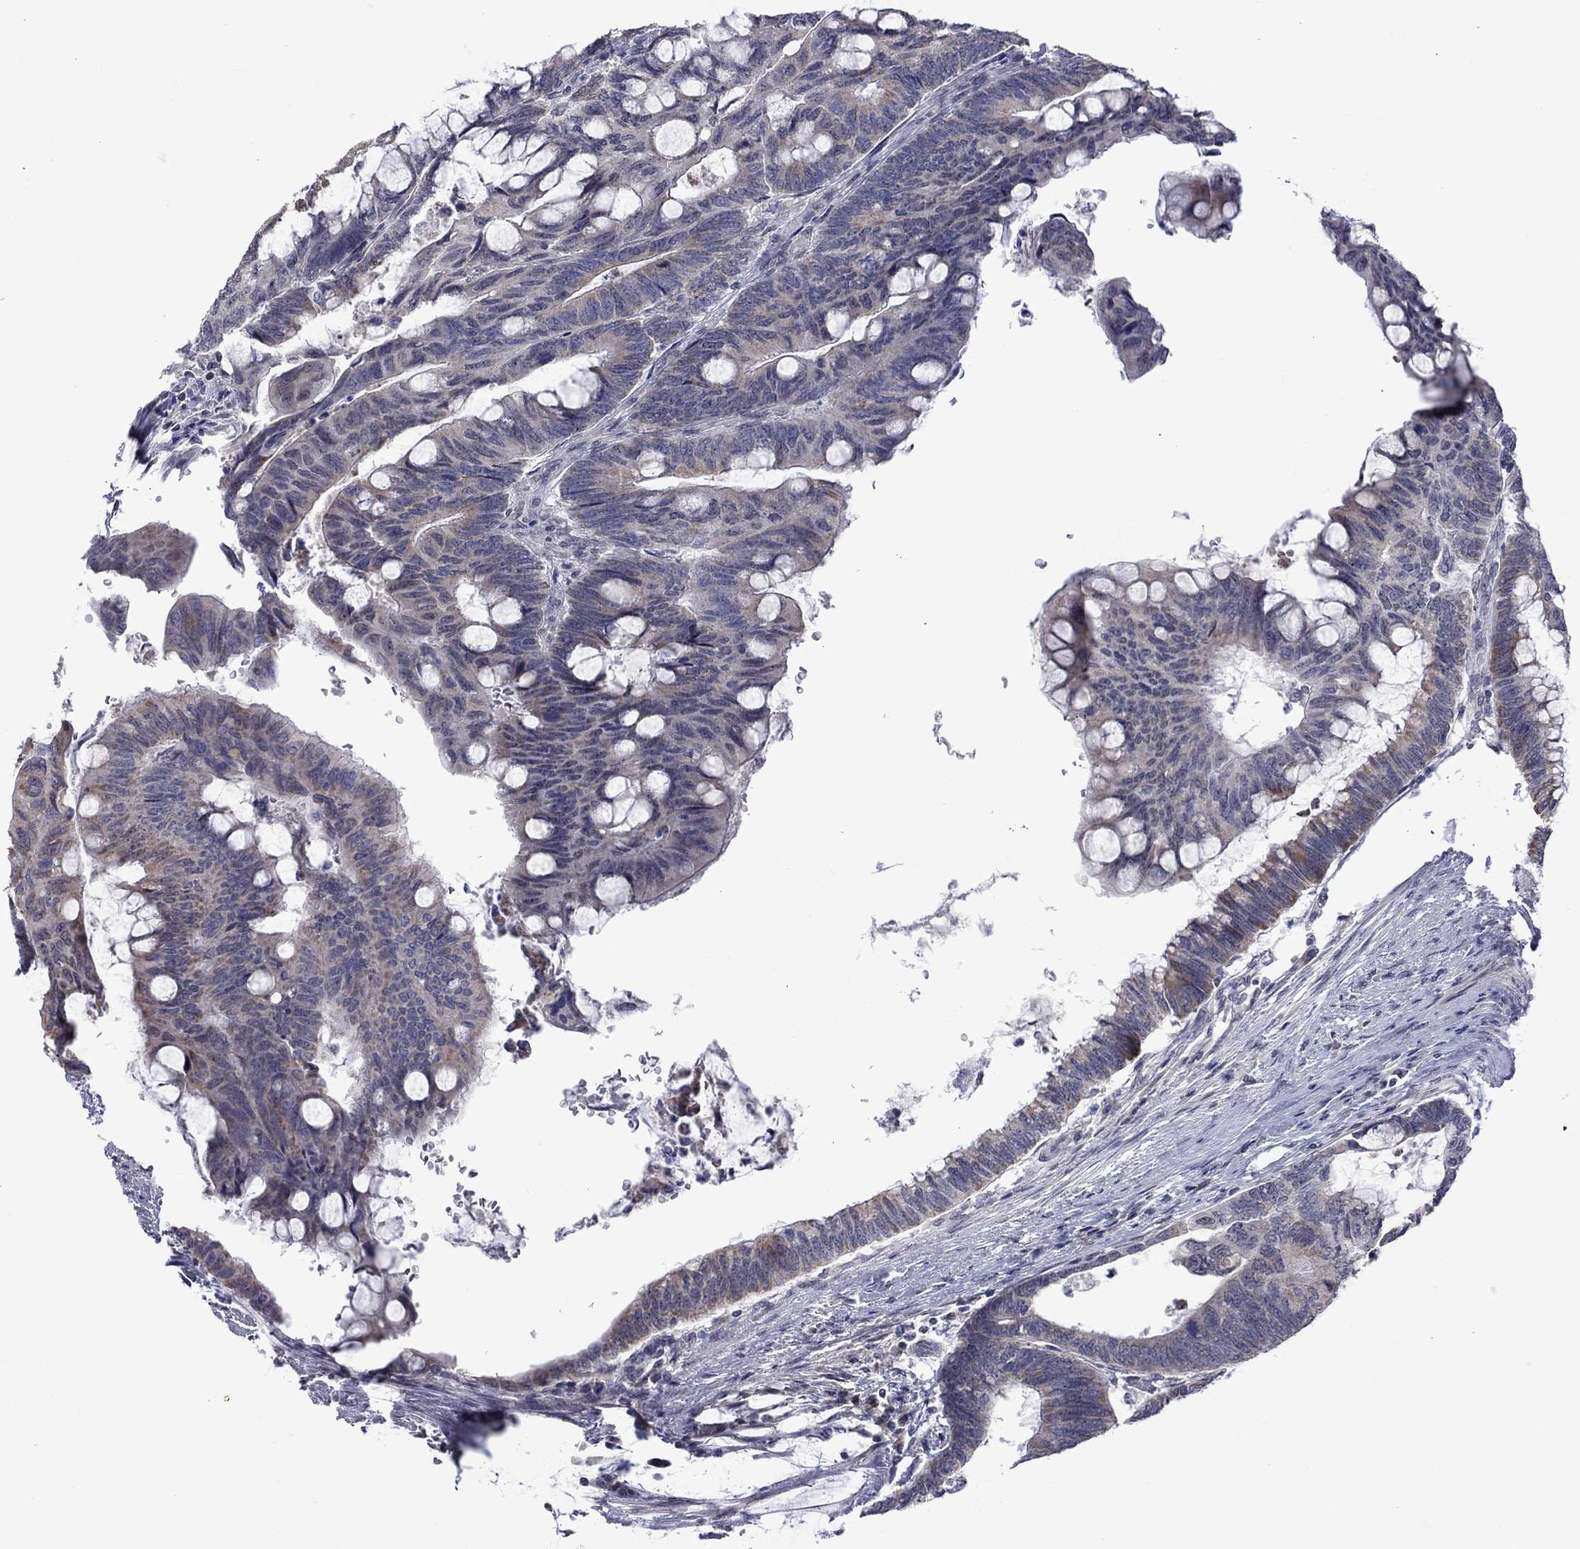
{"staining": {"intensity": "weak", "quantity": "<25%", "location": "cytoplasmic/membranous"}, "tissue": "colorectal cancer", "cell_type": "Tumor cells", "image_type": "cancer", "snomed": [{"axis": "morphology", "description": "Normal tissue, NOS"}, {"axis": "morphology", "description": "Adenocarcinoma, NOS"}, {"axis": "topography", "description": "Rectum"}], "caption": "IHC of colorectal cancer displays no staining in tumor cells.", "gene": "KCNJ16", "patient": {"sex": "male", "age": 92}}